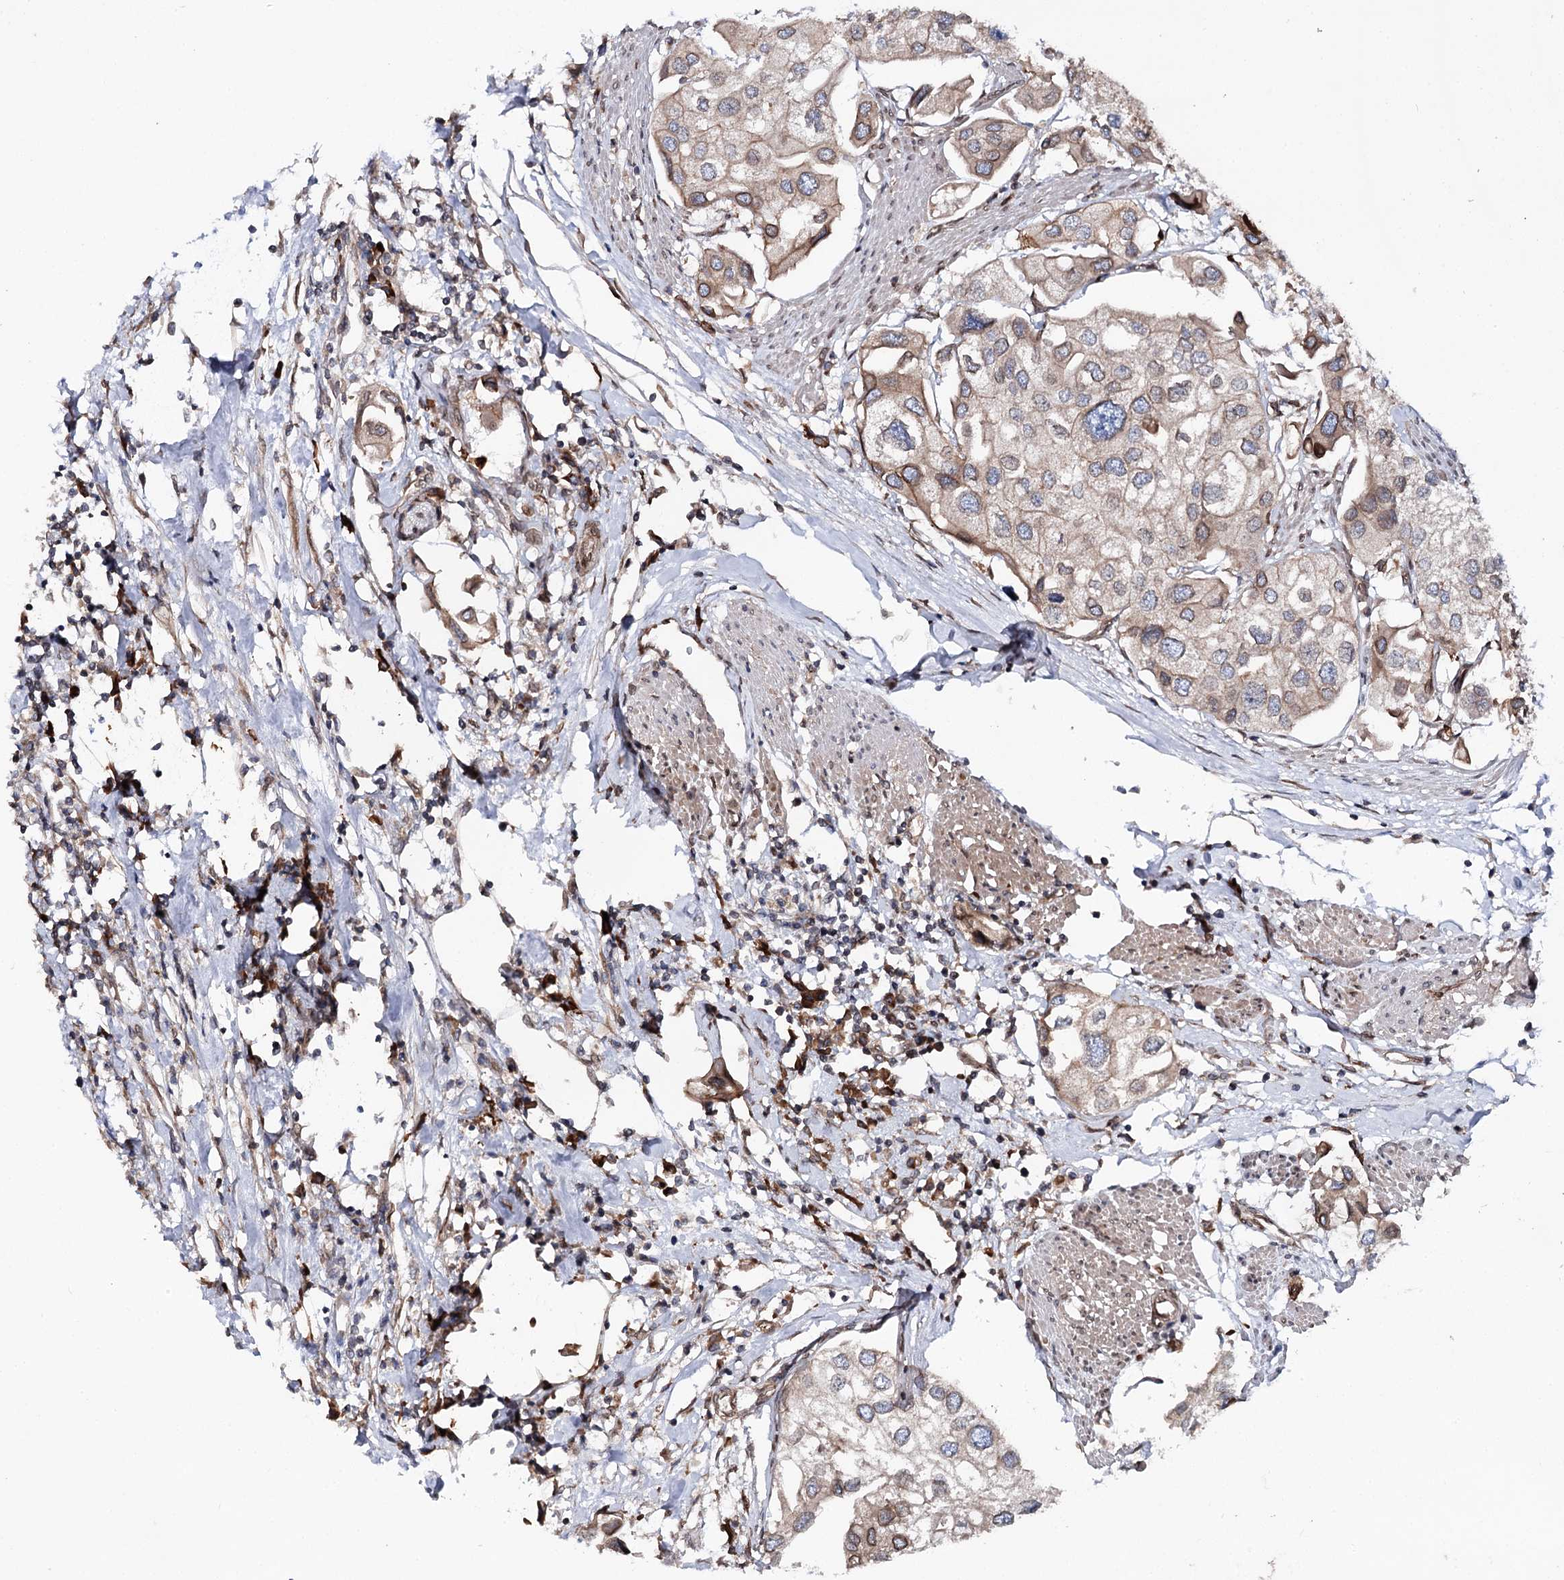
{"staining": {"intensity": "moderate", "quantity": "<25%", "location": "cytoplasmic/membranous"}, "tissue": "urothelial cancer", "cell_type": "Tumor cells", "image_type": "cancer", "snomed": [{"axis": "morphology", "description": "Urothelial carcinoma, High grade"}, {"axis": "topography", "description": "Urinary bladder"}], "caption": "High-grade urothelial carcinoma stained with a protein marker shows moderate staining in tumor cells.", "gene": "FGFR1OP2", "patient": {"sex": "male", "age": 64}}